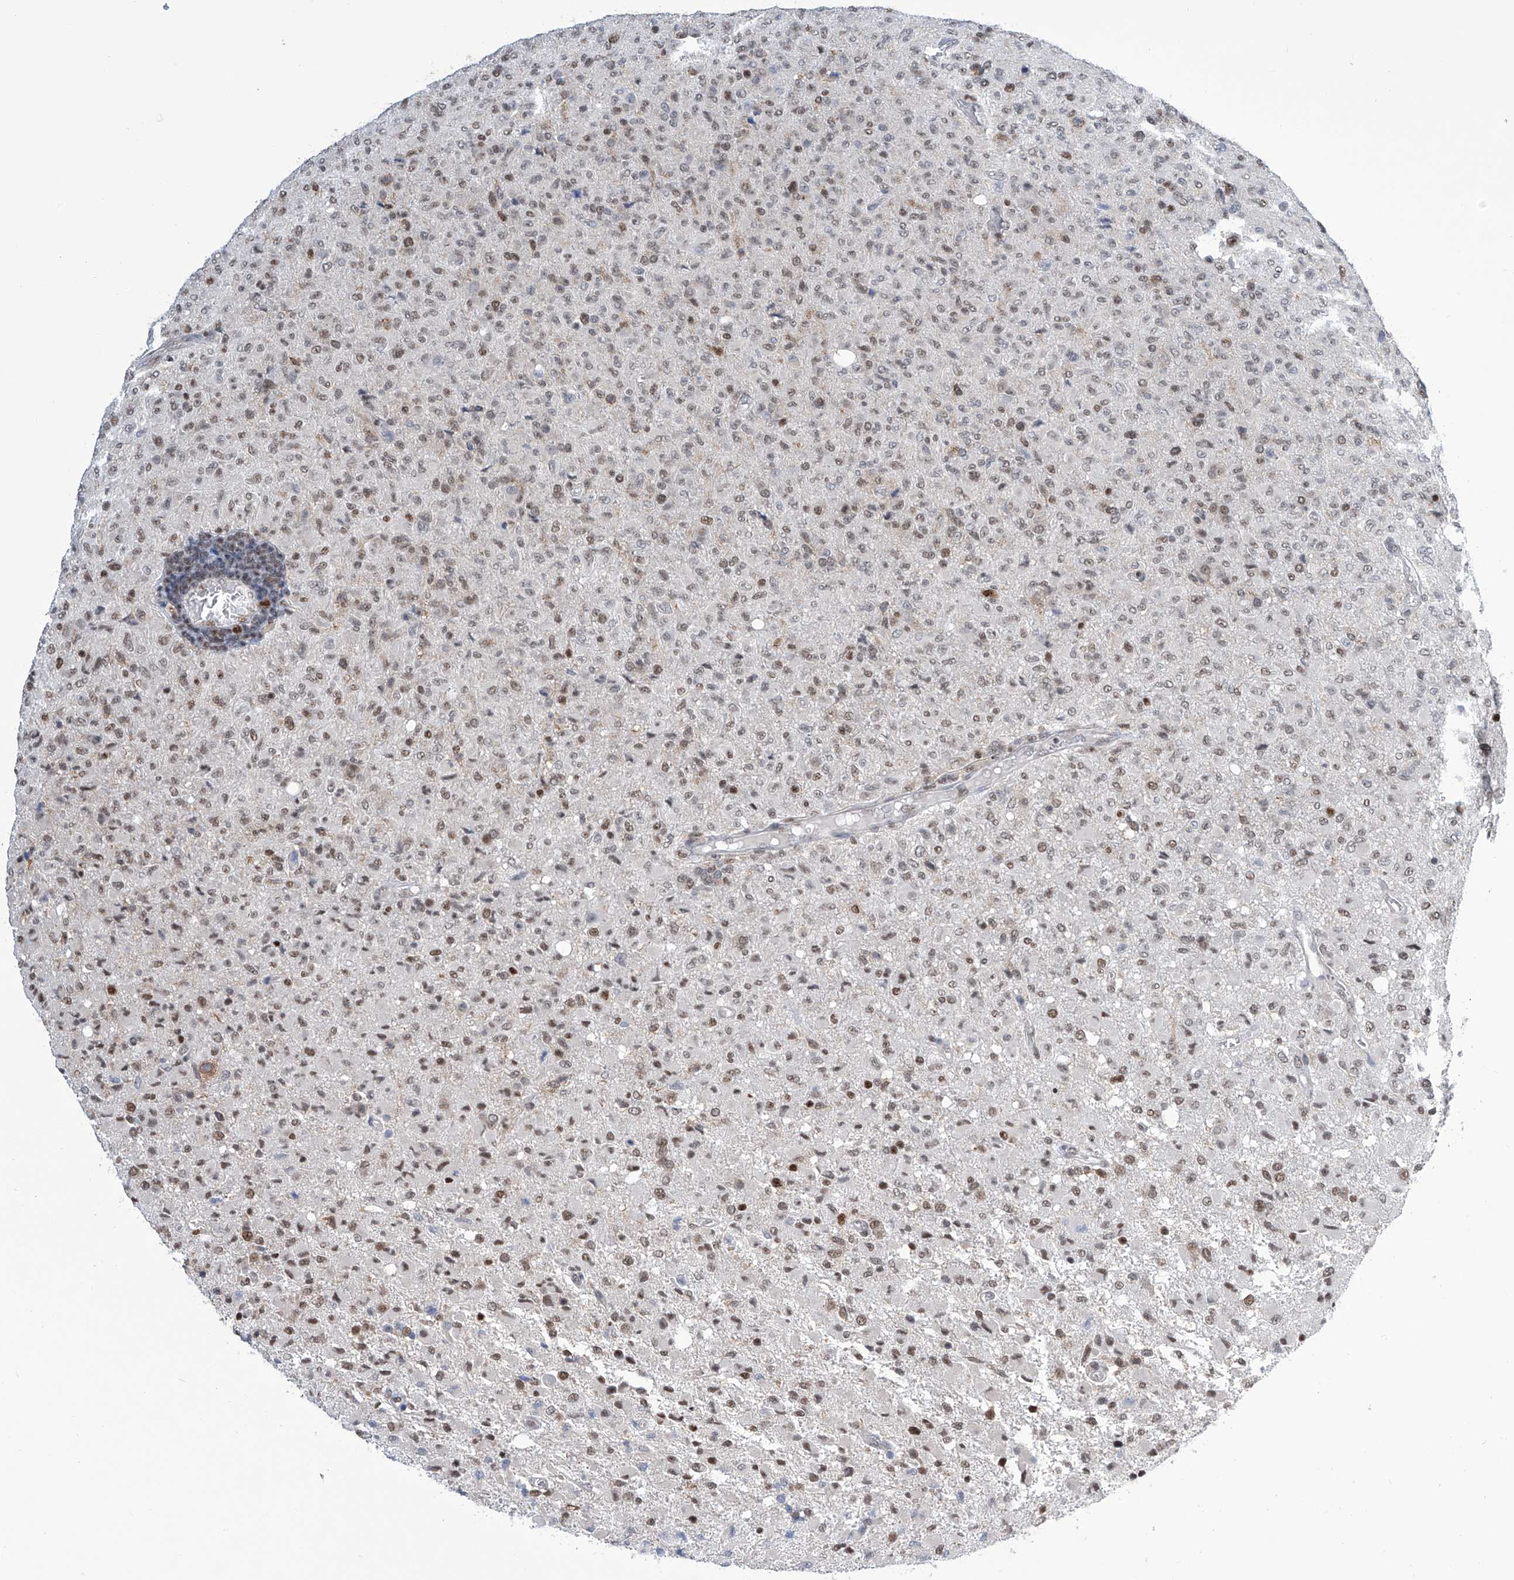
{"staining": {"intensity": "weak", "quantity": ">75%", "location": "nuclear"}, "tissue": "glioma", "cell_type": "Tumor cells", "image_type": "cancer", "snomed": [{"axis": "morphology", "description": "Glioma, malignant, High grade"}, {"axis": "topography", "description": "Brain"}], "caption": "Malignant glioma (high-grade) stained with a protein marker displays weak staining in tumor cells.", "gene": "SREBF2", "patient": {"sex": "female", "age": 57}}